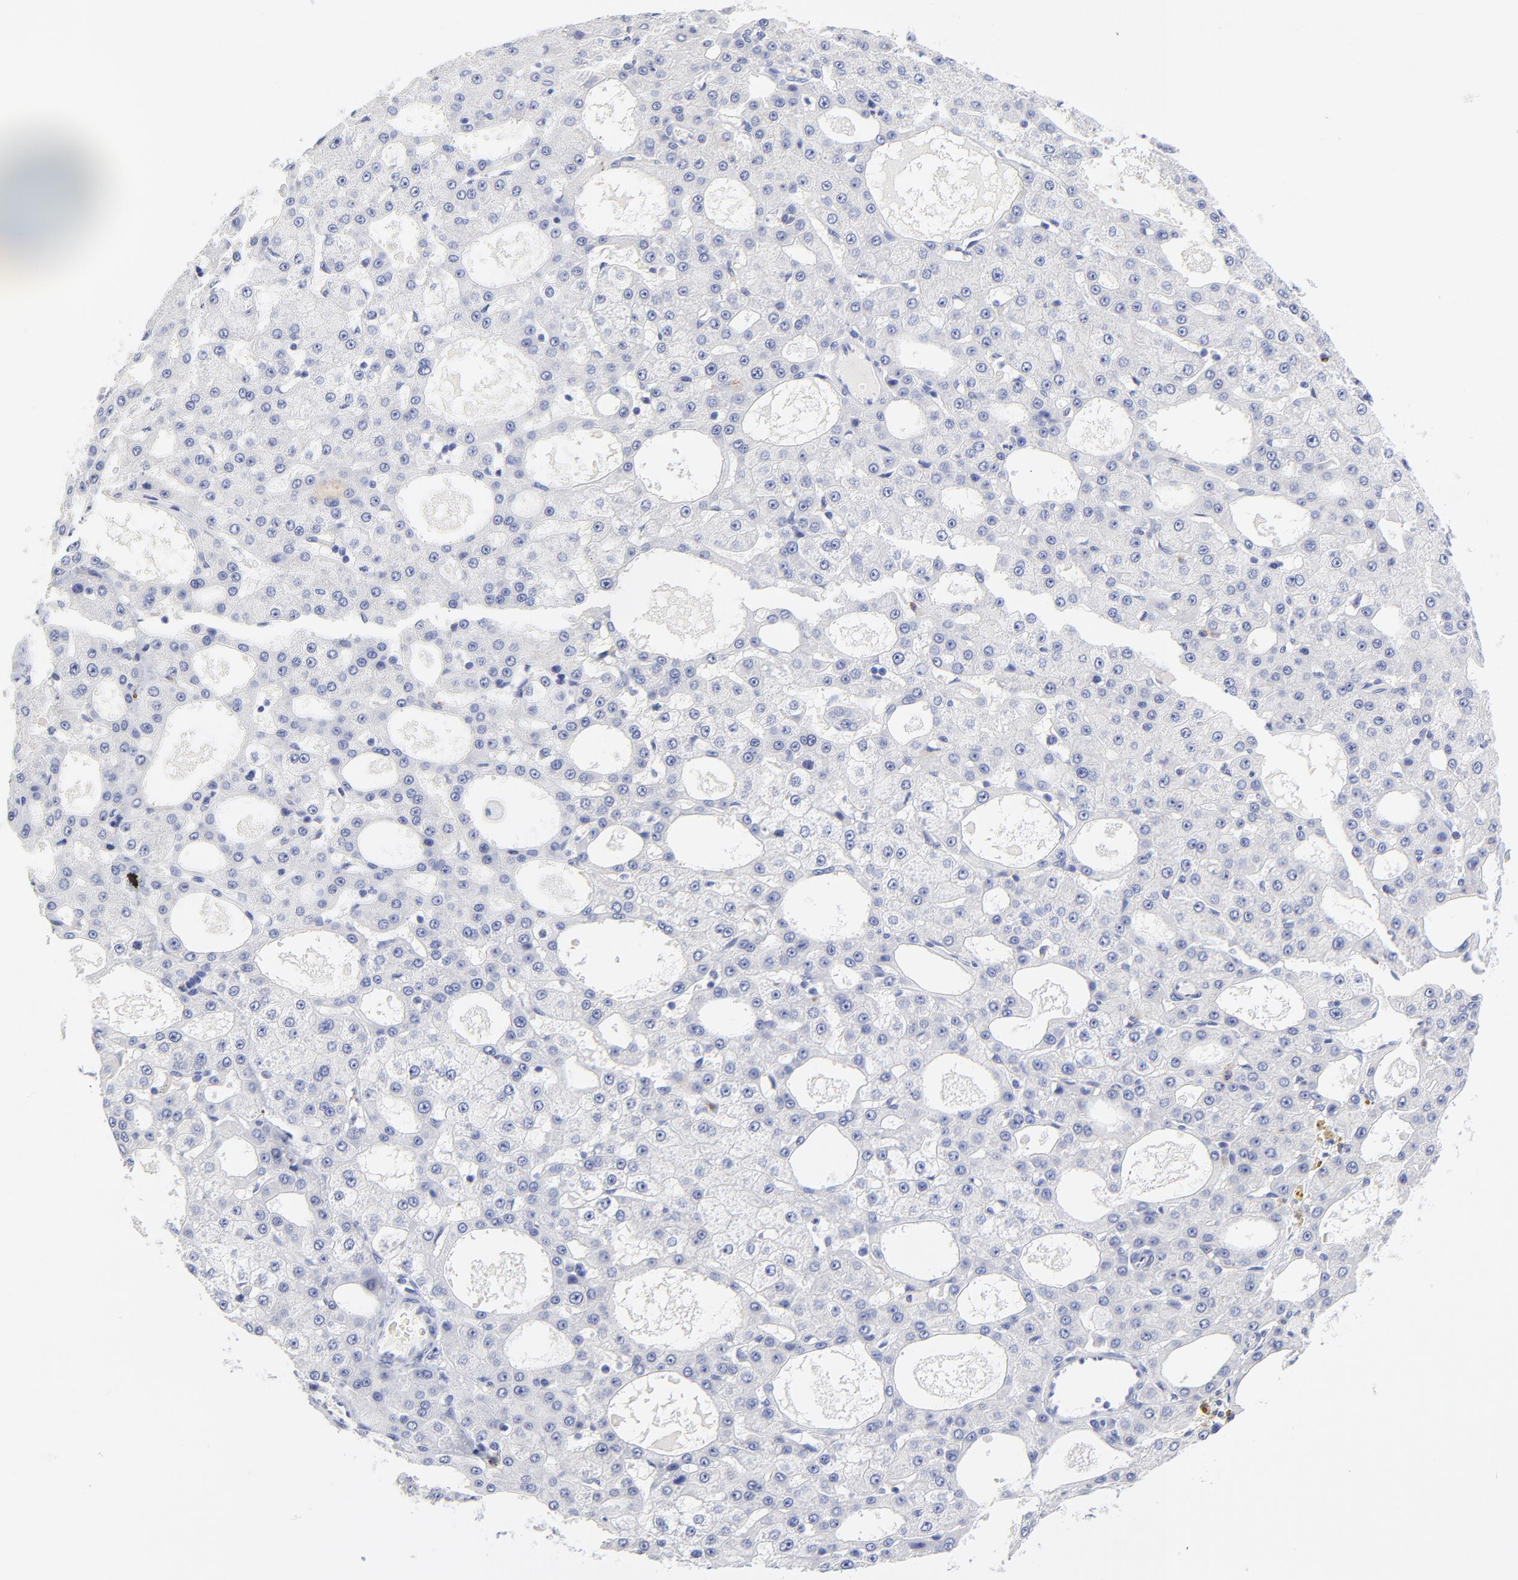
{"staining": {"intensity": "negative", "quantity": "none", "location": "none"}, "tissue": "liver cancer", "cell_type": "Tumor cells", "image_type": "cancer", "snomed": [{"axis": "morphology", "description": "Carcinoma, Hepatocellular, NOS"}, {"axis": "topography", "description": "Liver"}], "caption": "Tumor cells show no significant protein positivity in hepatocellular carcinoma (liver). (DAB (3,3'-diaminobenzidine) immunohistochemistry (IHC) visualized using brightfield microscopy, high magnification).", "gene": "SULT4A1", "patient": {"sex": "male", "age": 47}}